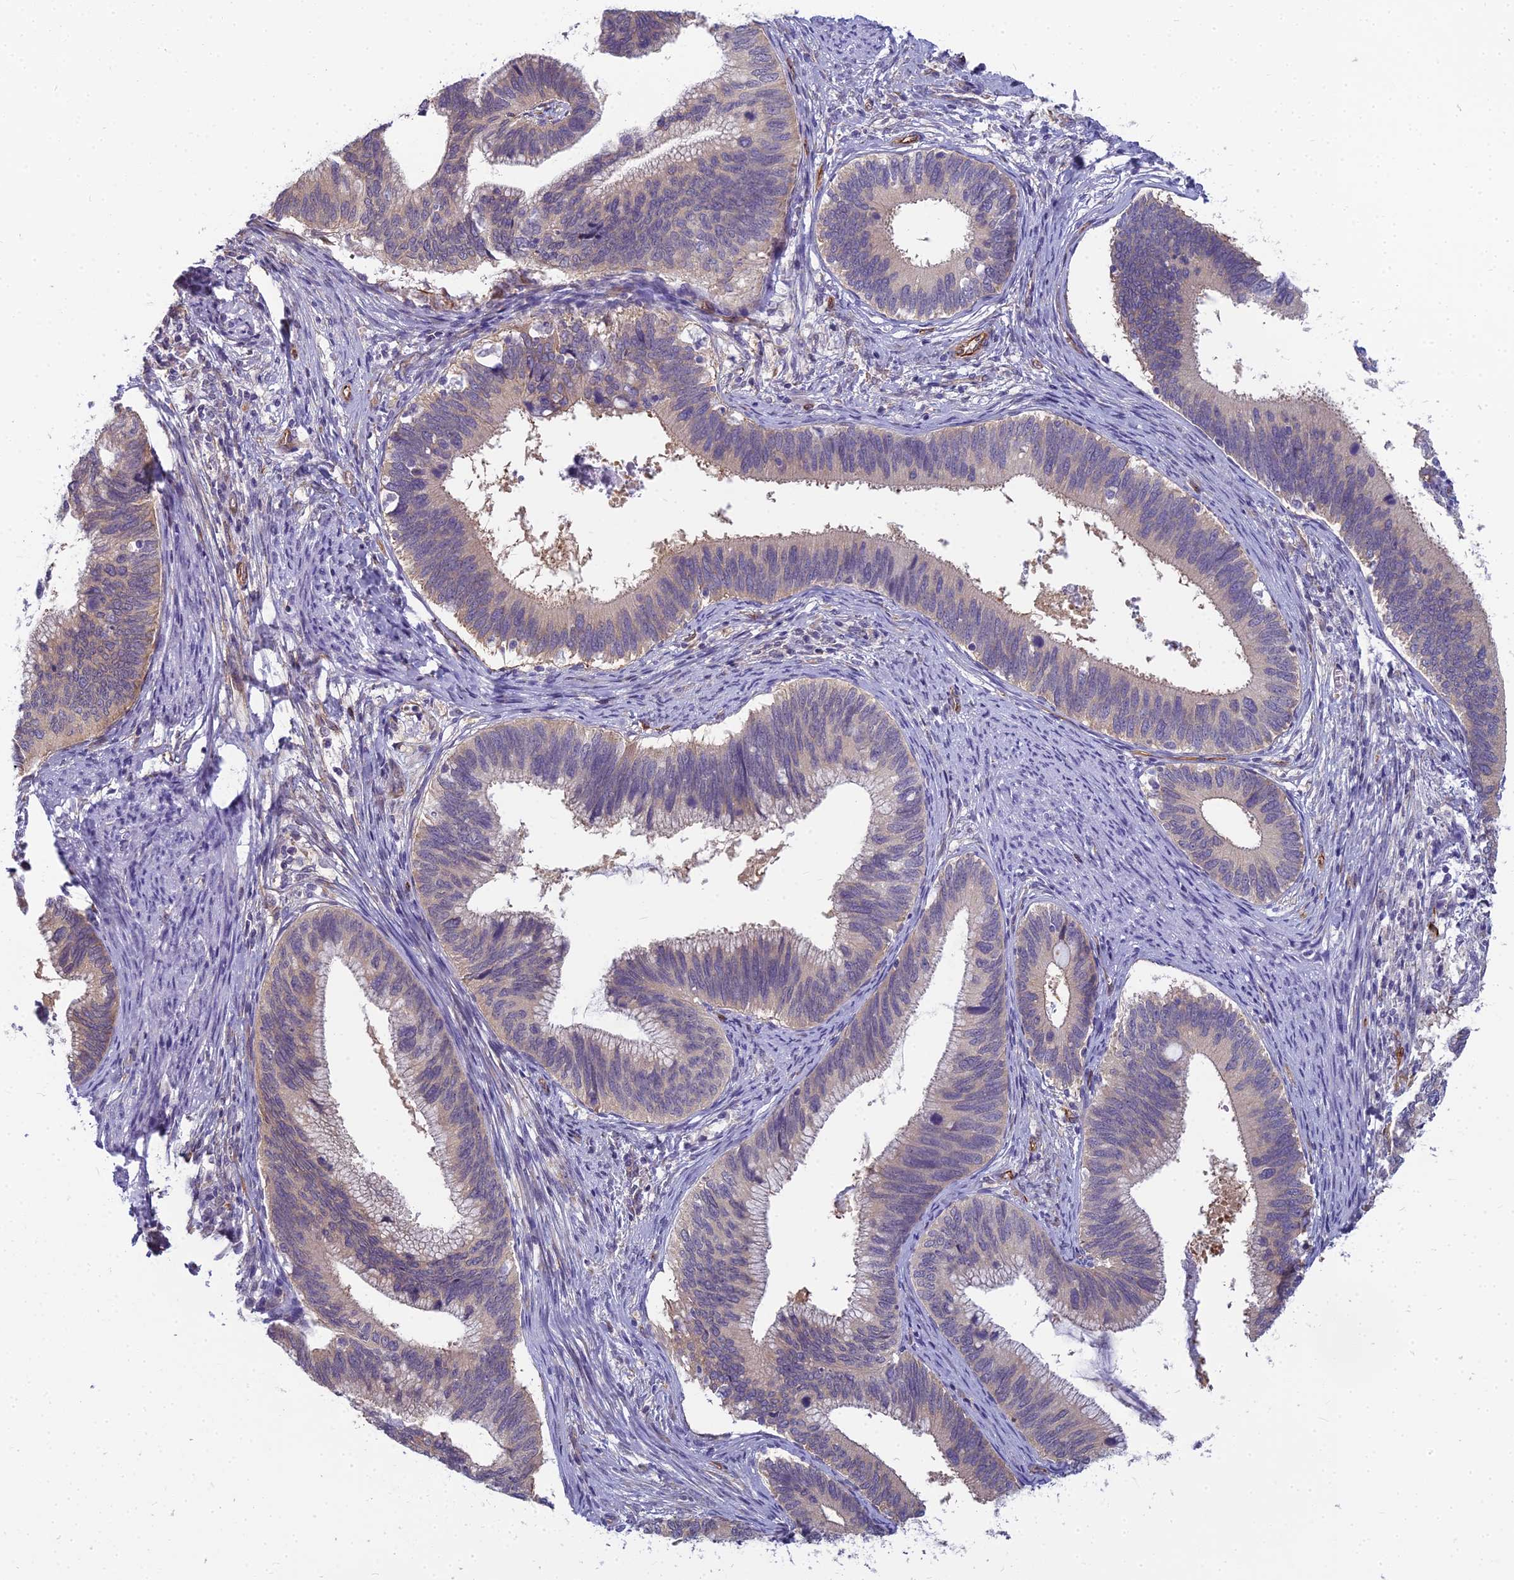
{"staining": {"intensity": "weak", "quantity": "<25%", "location": "cytoplasmic/membranous"}, "tissue": "cervical cancer", "cell_type": "Tumor cells", "image_type": "cancer", "snomed": [{"axis": "morphology", "description": "Adenocarcinoma, NOS"}, {"axis": "topography", "description": "Cervix"}], "caption": "DAB immunohistochemical staining of adenocarcinoma (cervical) demonstrates no significant positivity in tumor cells. (DAB immunohistochemistry visualized using brightfield microscopy, high magnification).", "gene": "RGL3", "patient": {"sex": "female", "age": 42}}